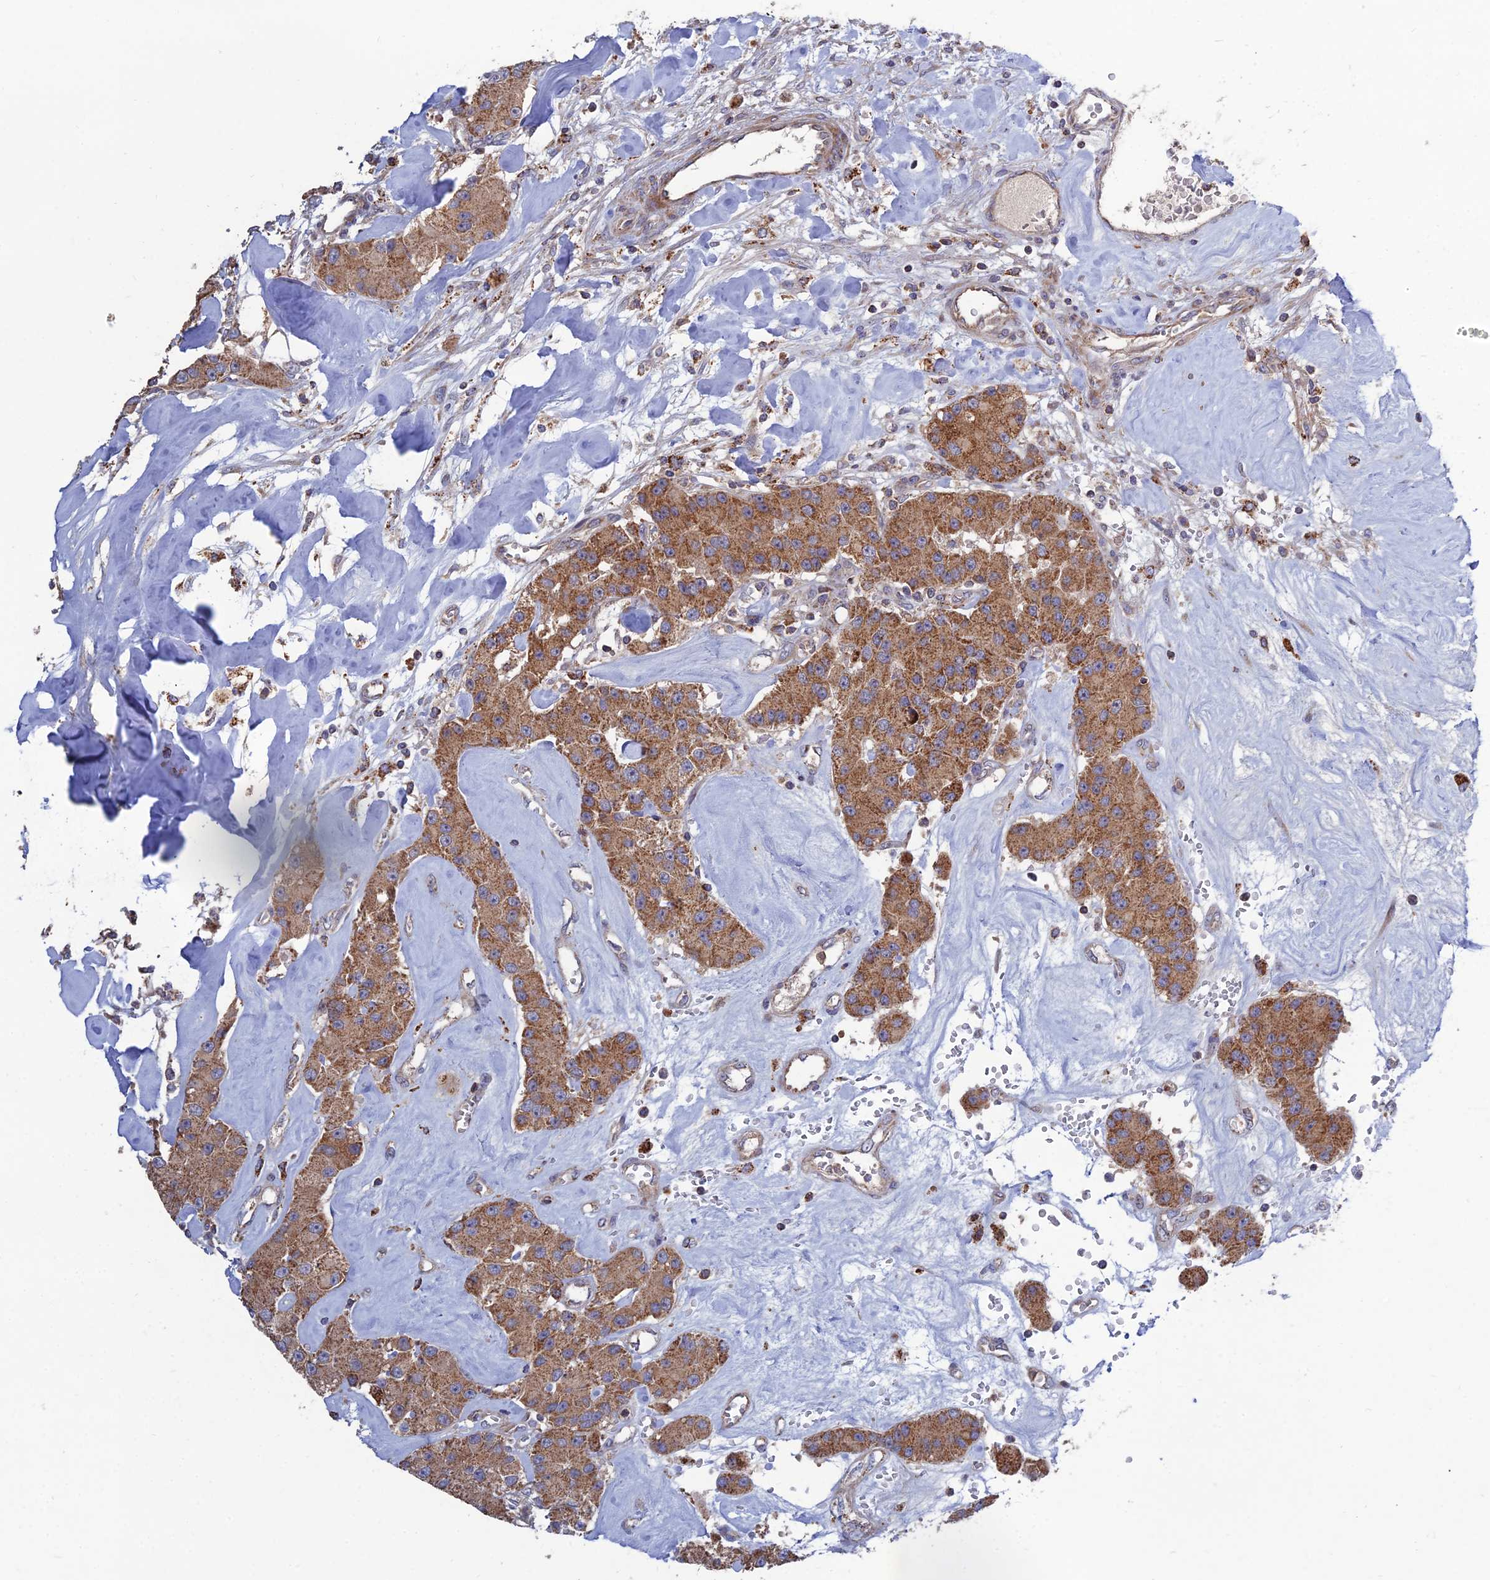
{"staining": {"intensity": "moderate", "quantity": ">75%", "location": "cytoplasmic/membranous"}, "tissue": "carcinoid", "cell_type": "Tumor cells", "image_type": "cancer", "snomed": [{"axis": "morphology", "description": "Carcinoid, malignant, NOS"}, {"axis": "topography", "description": "Pancreas"}], "caption": "IHC micrograph of human carcinoid stained for a protein (brown), which demonstrates medium levels of moderate cytoplasmic/membranous positivity in about >75% of tumor cells.", "gene": "RIC8B", "patient": {"sex": "male", "age": 41}}